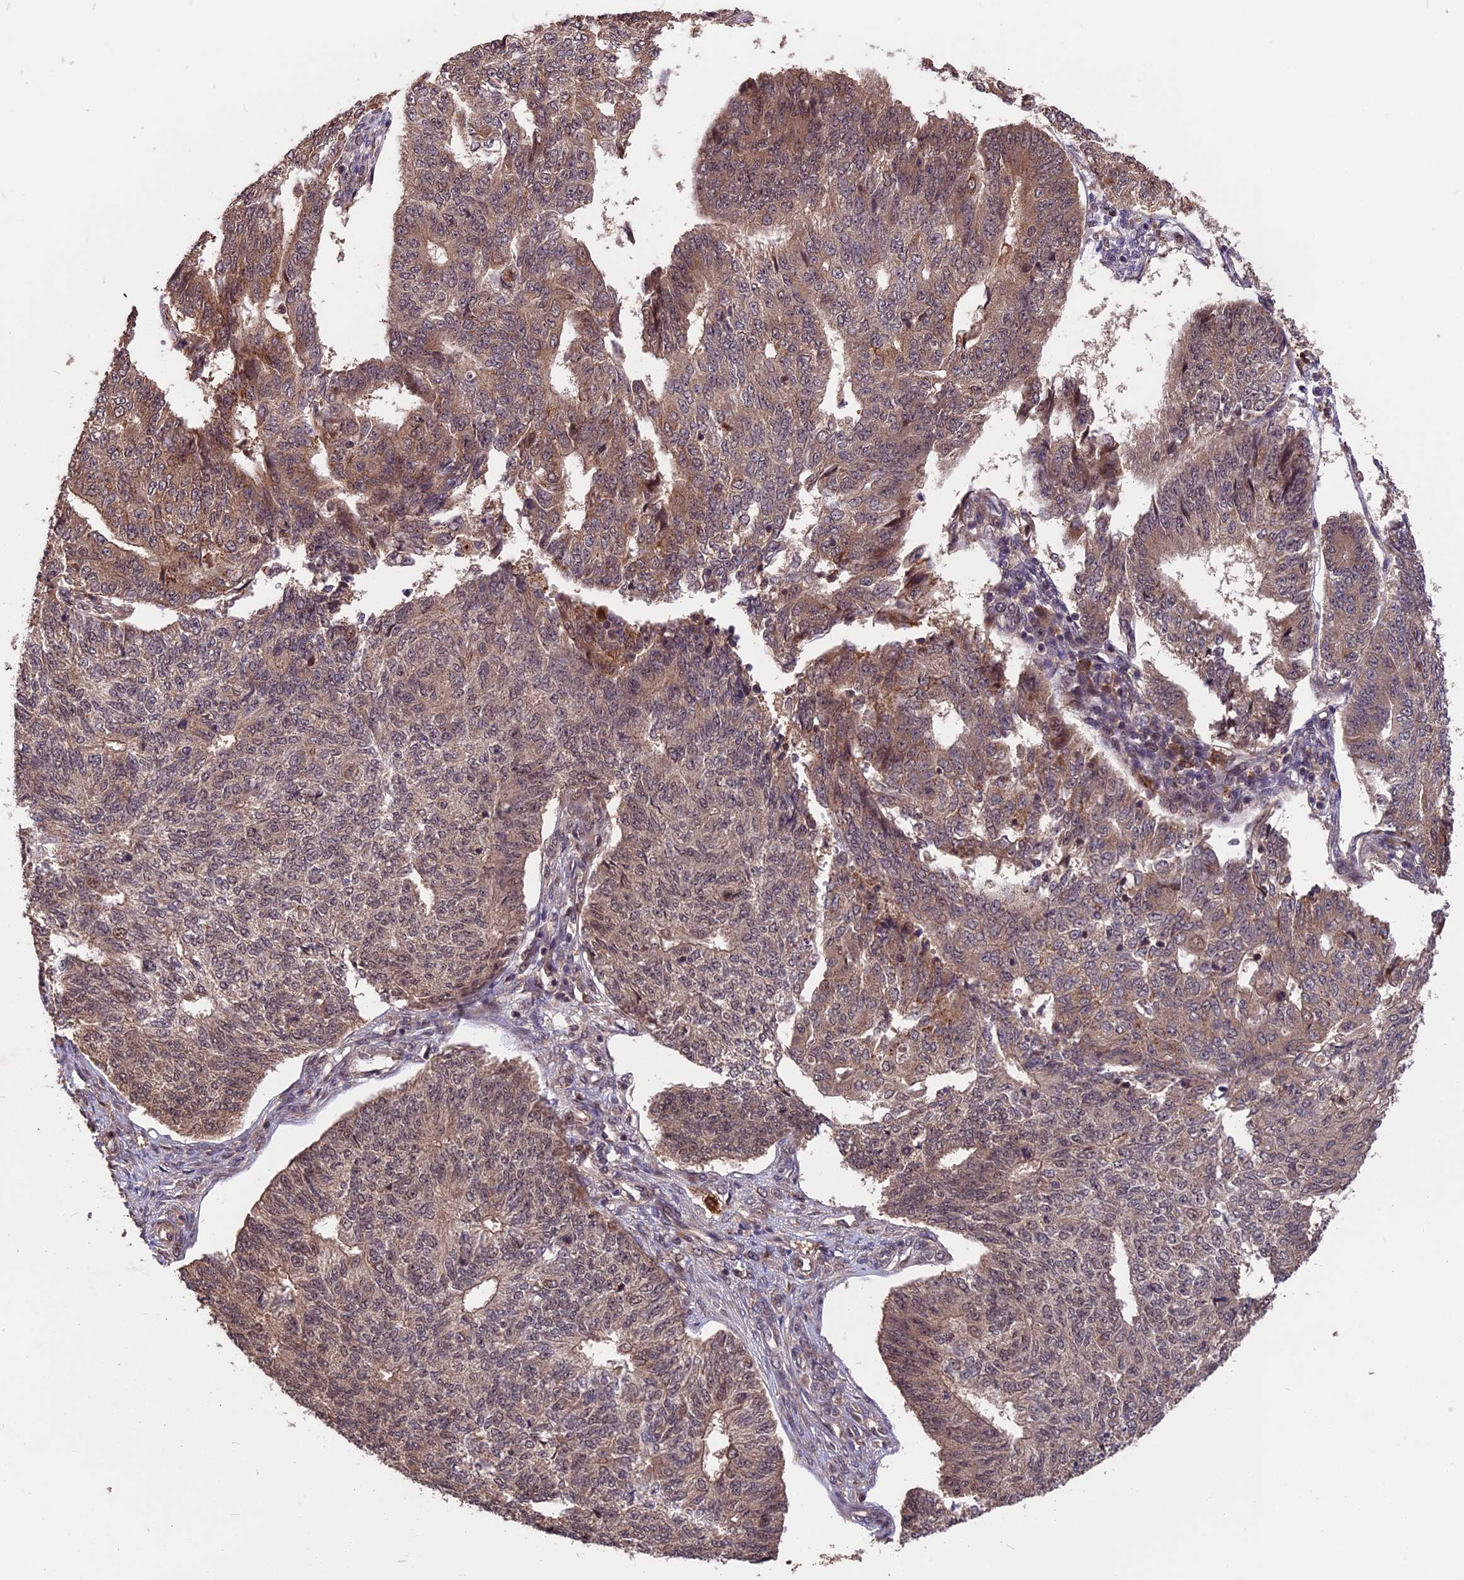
{"staining": {"intensity": "weak", "quantity": "25%-75%", "location": "cytoplasmic/membranous"}, "tissue": "endometrial cancer", "cell_type": "Tumor cells", "image_type": "cancer", "snomed": [{"axis": "morphology", "description": "Adenocarcinoma, NOS"}, {"axis": "topography", "description": "Endometrium"}], "caption": "Endometrial cancer stained with immunohistochemistry shows weak cytoplasmic/membranous expression in approximately 25%-75% of tumor cells. Nuclei are stained in blue.", "gene": "ESCO1", "patient": {"sex": "female", "age": 32}}